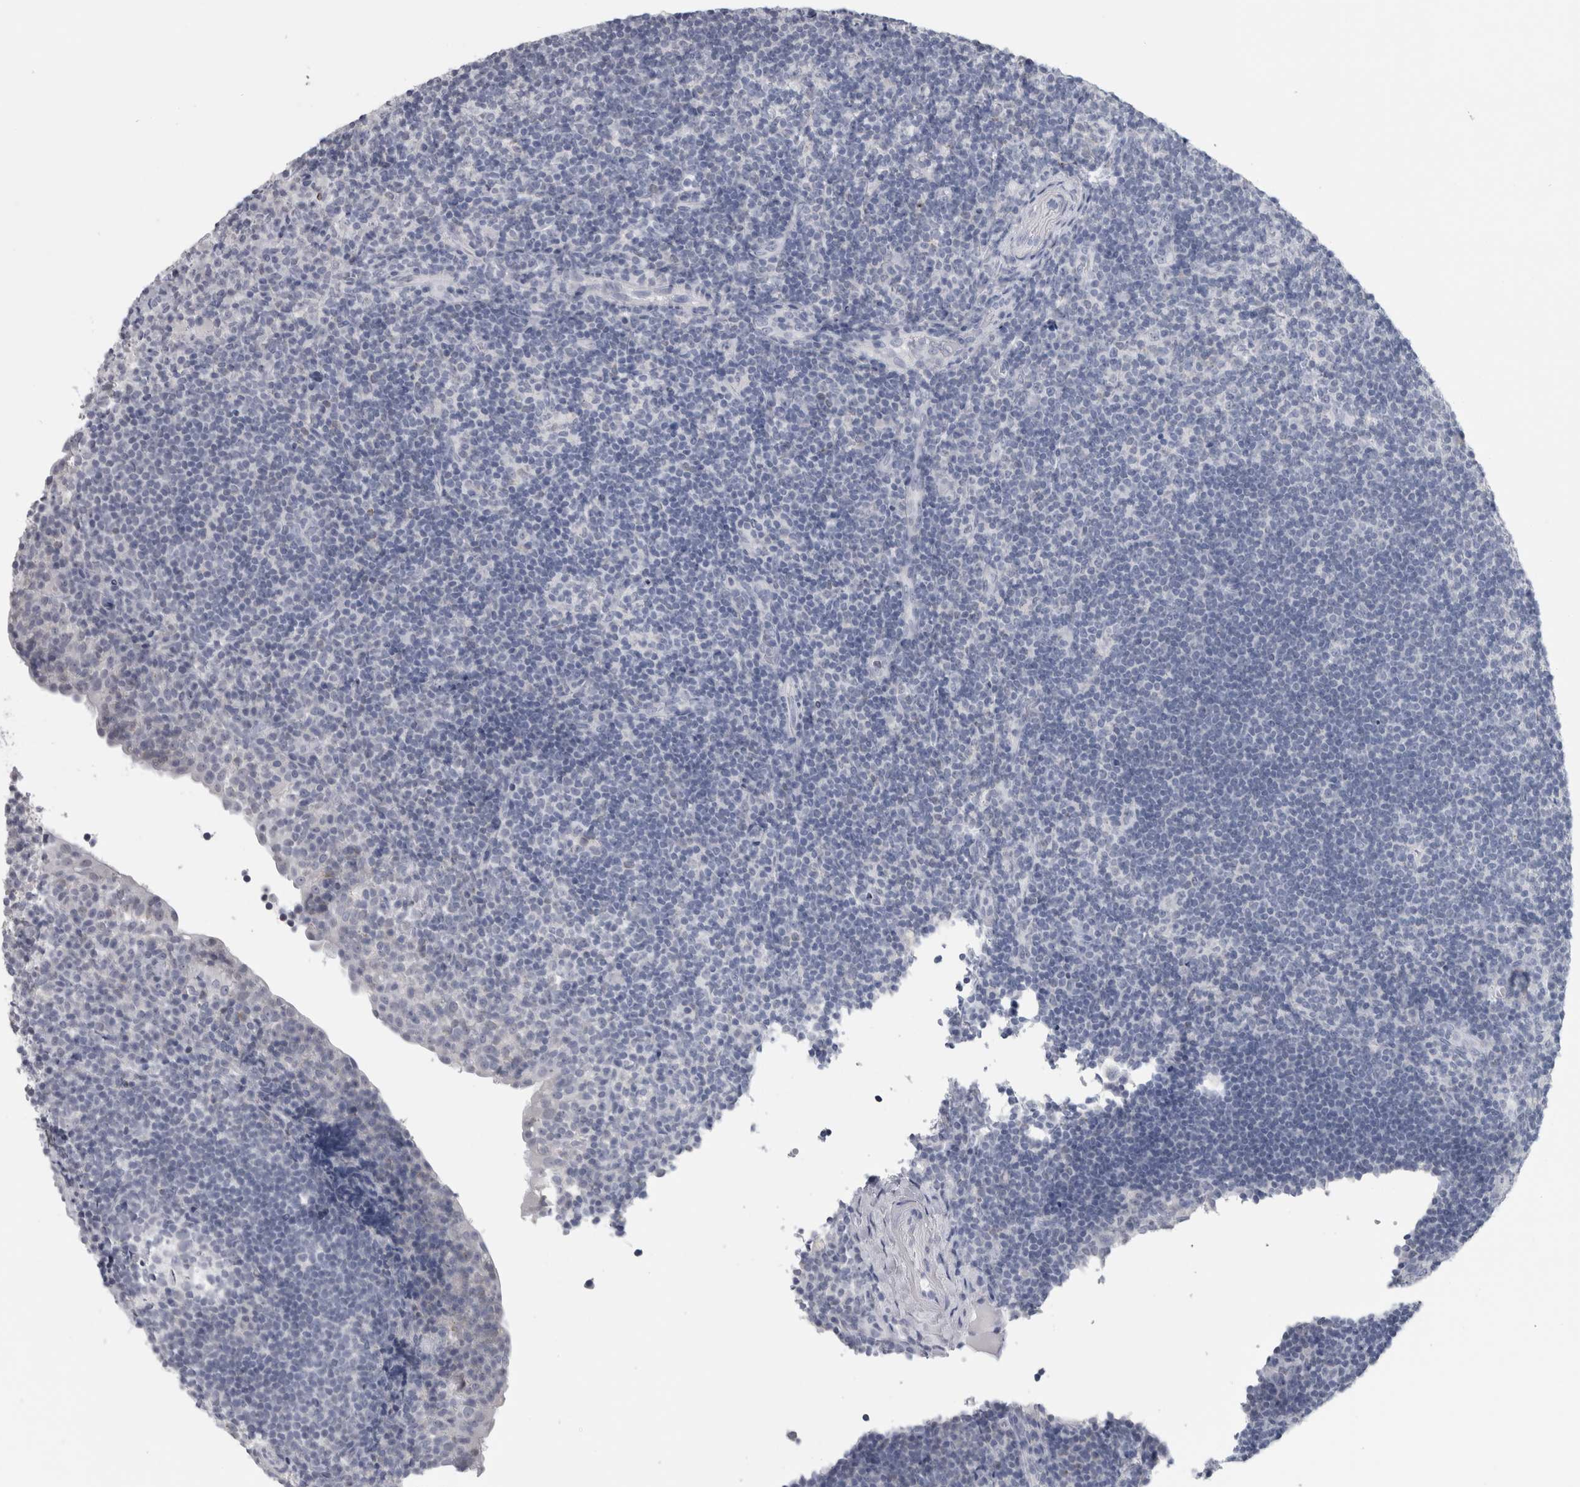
{"staining": {"intensity": "negative", "quantity": "none", "location": "none"}, "tissue": "tonsil", "cell_type": "Germinal center cells", "image_type": "normal", "snomed": [{"axis": "morphology", "description": "Normal tissue, NOS"}, {"axis": "topography", "description": "Tonsil"}], "caption": "This histopathology image is of normal tonsil stained with immunohistochemistry to label a protein in brown with the nuclei are counter-stained blue. There is no staining in germinal center cells. (IHC, brightfield microscopy, high magnification).", "gene": "ADAM2", "patient": {"sex": "female", "age": 40}}